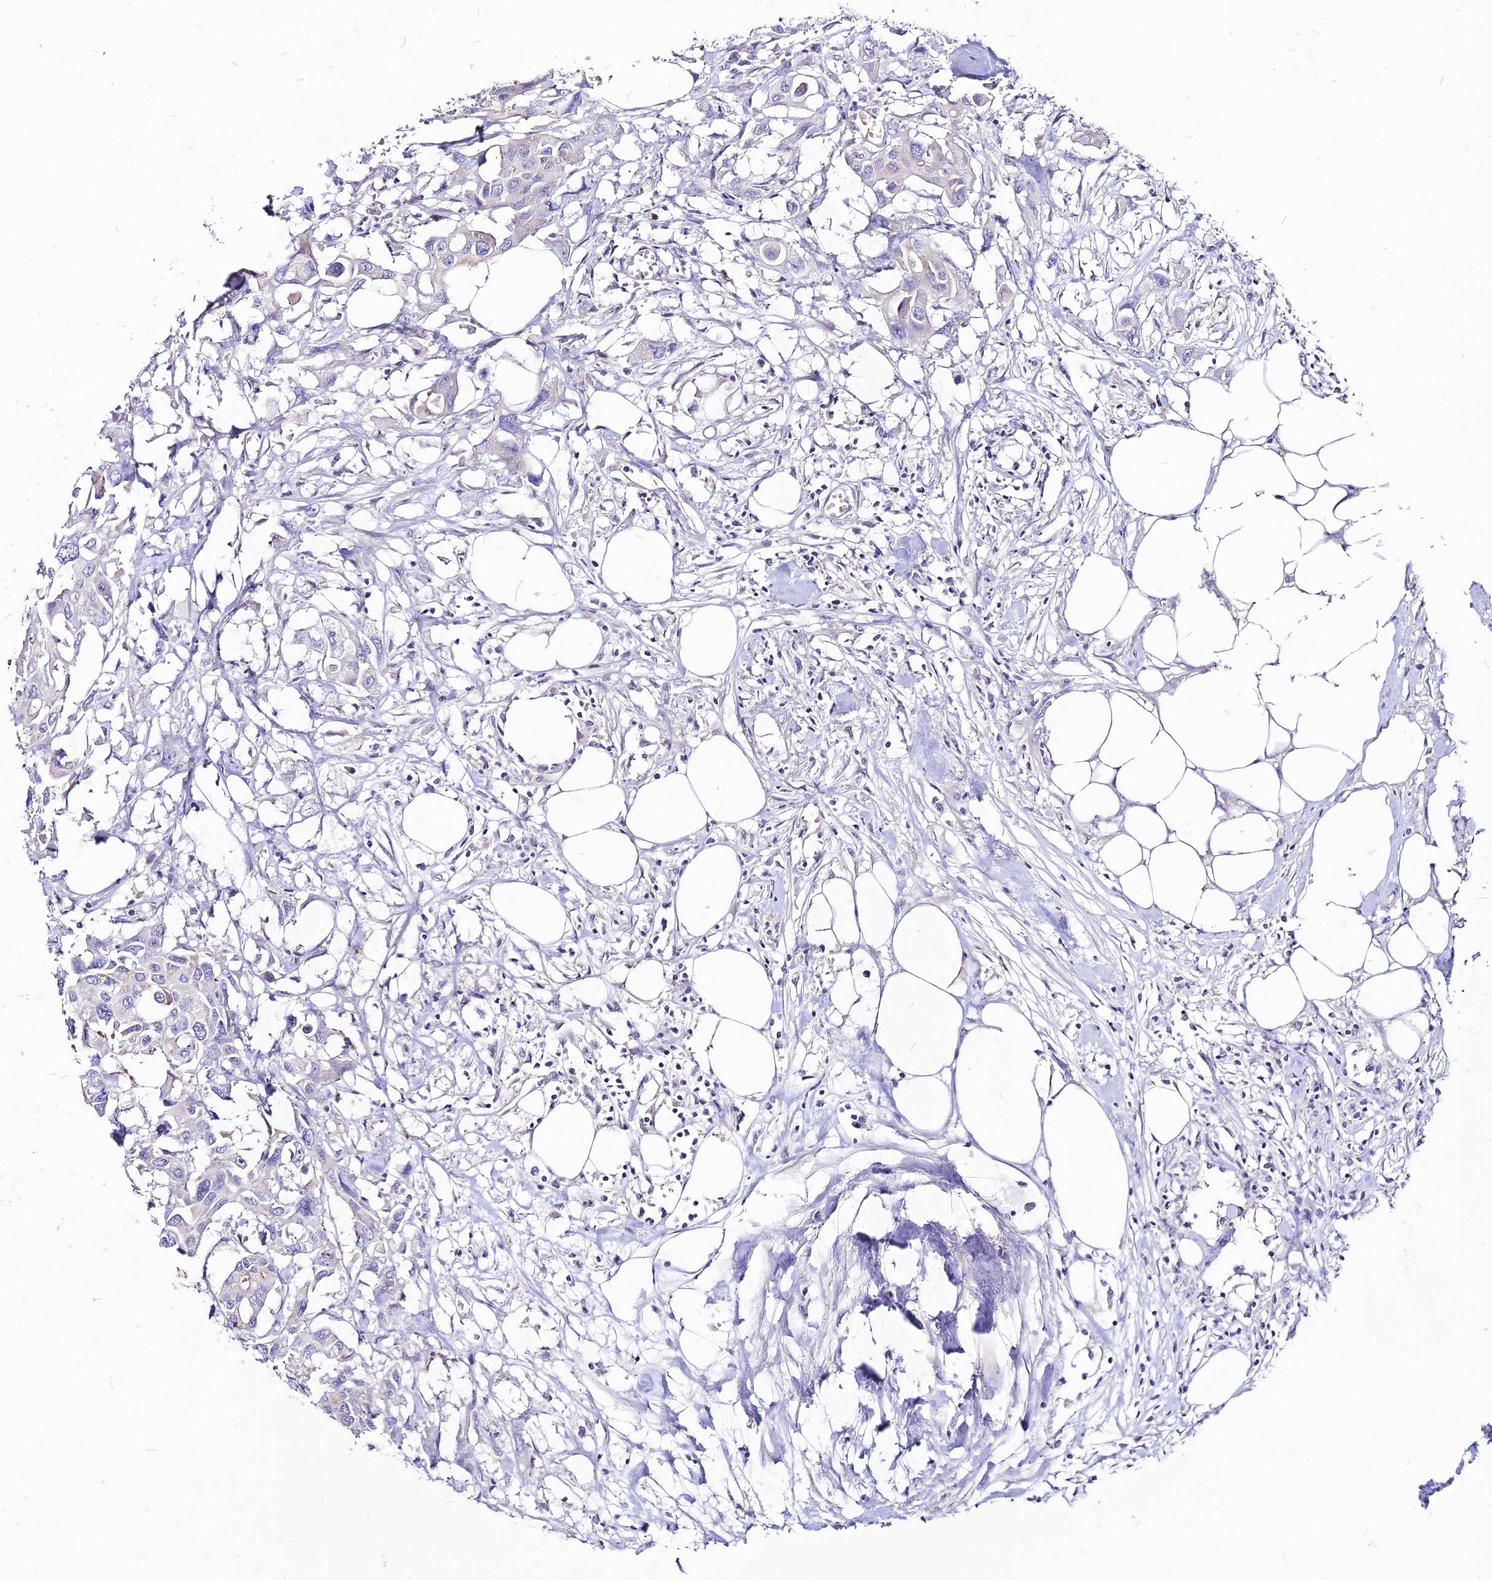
{"staining": {"intensity": "negative", "quantity": "none", "location": "none"}, "tissue": "colorectal cancer", "cell_type": "Tumor cells", "image_type": "cancer", "snomed": [{"axis": "morphology", "description": "Adenocarcinoma, NOS"}, {"axis": "topography", "description": "Colon"}], "caption": "This is an IHC image of human adenocarcinoma (colorectal). There is no staining in tumor cells.", "gene": "CZIB", "patient": {"sex": "male", "age": 77}}